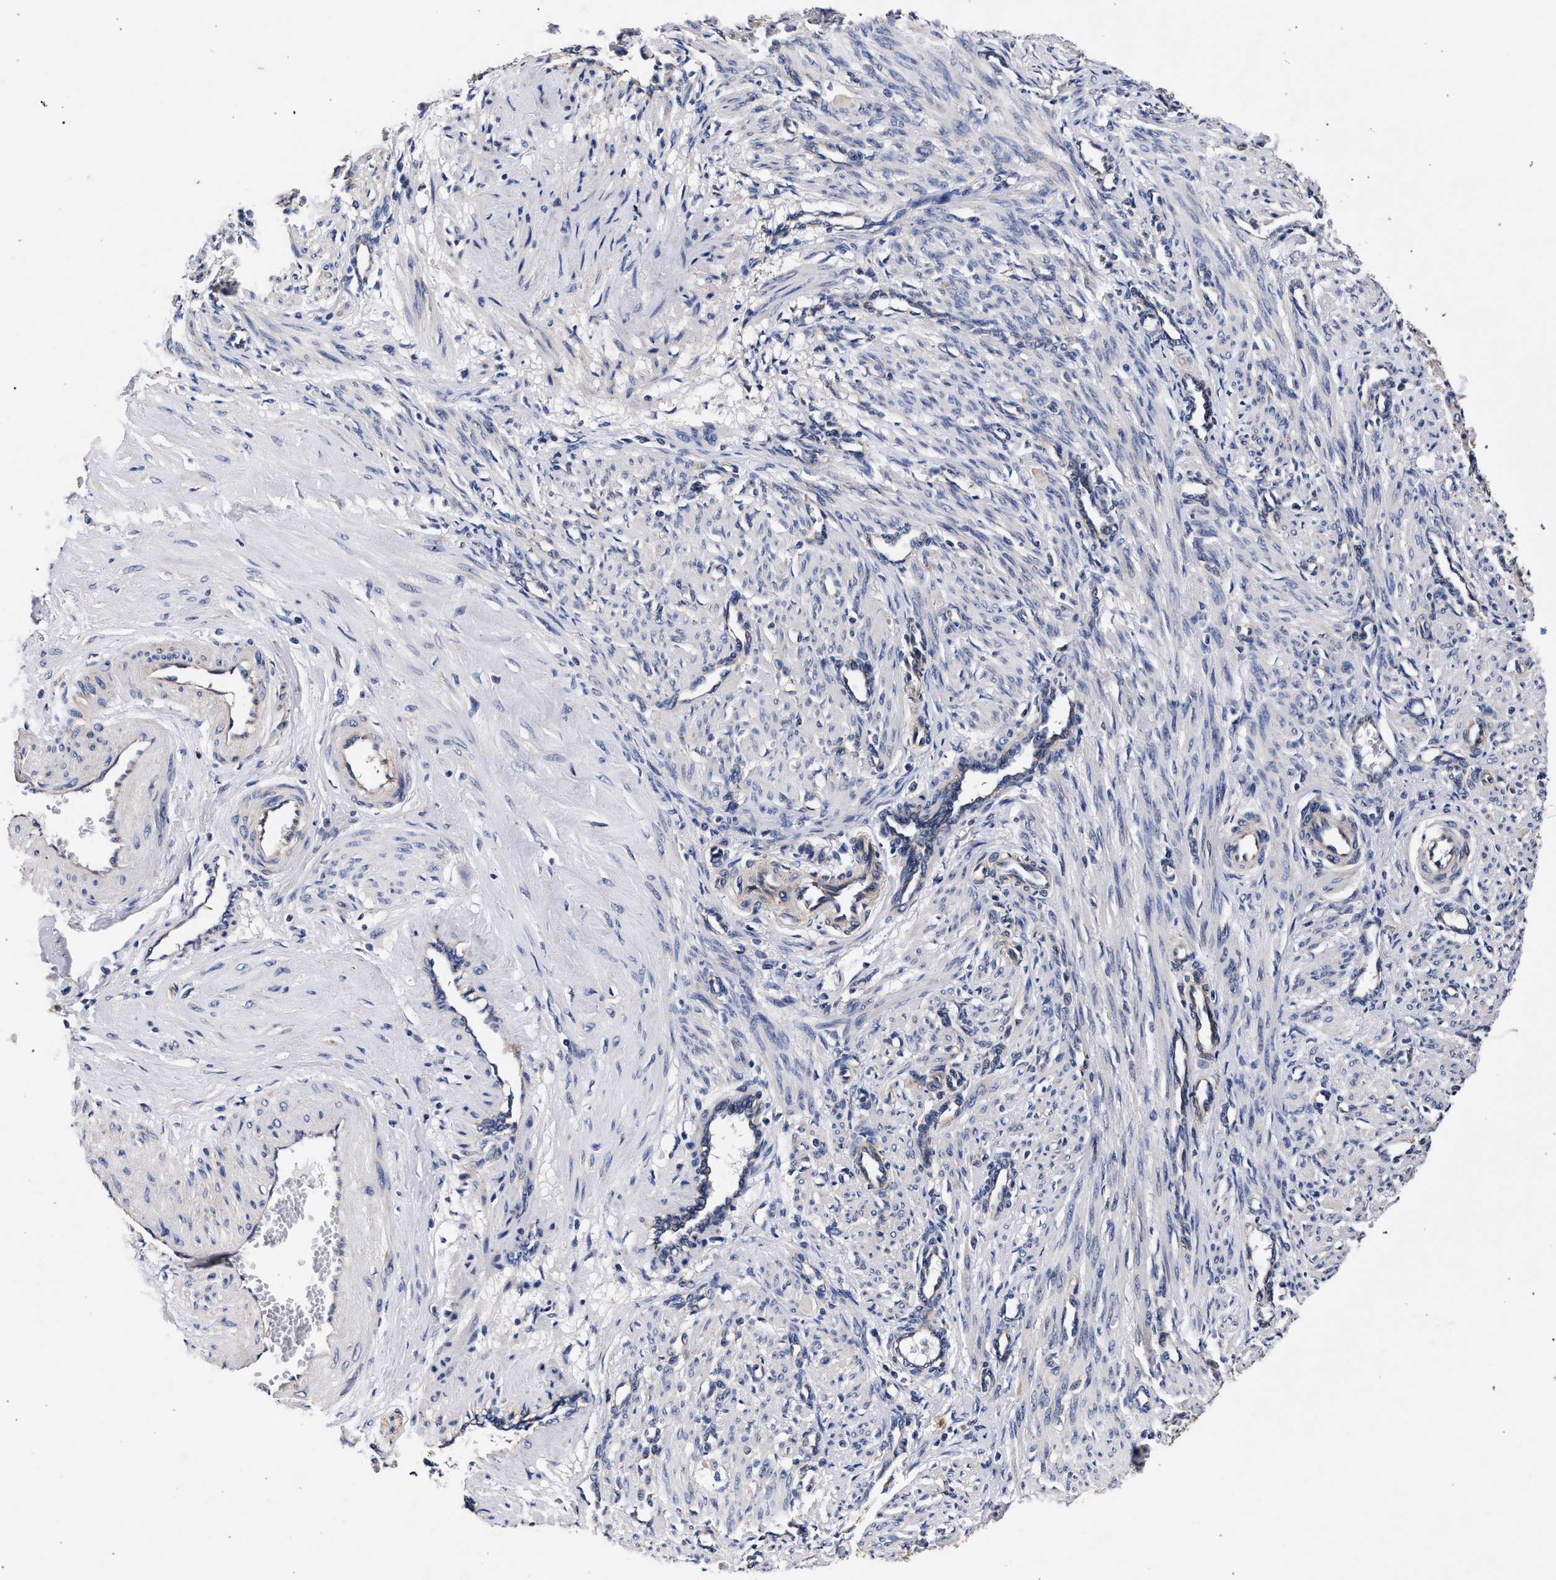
{"staining": {"intensity": "weak", "quantity": "<25%", "location": "cytoplasmic/membranous"}, "tissue": "smooth muscle", "cell_type": "Smooth muscle cells", "image_type": "normal", "snomed": [{"axis": "morphology", "description": "Normal tissue, NOS"}, {"axis": "topography", "description": "Endometrium"}], "caption": "The histopathology image exhibits no significant expression in smooth muscle cells of smooth muscle. Brightfield microscopy of IHC stained with DAB (brown) and hematoxylin (blue), captured at high magnification.", "gene": "CFAP95", "patient": {"sex": "female", "age": 33}}